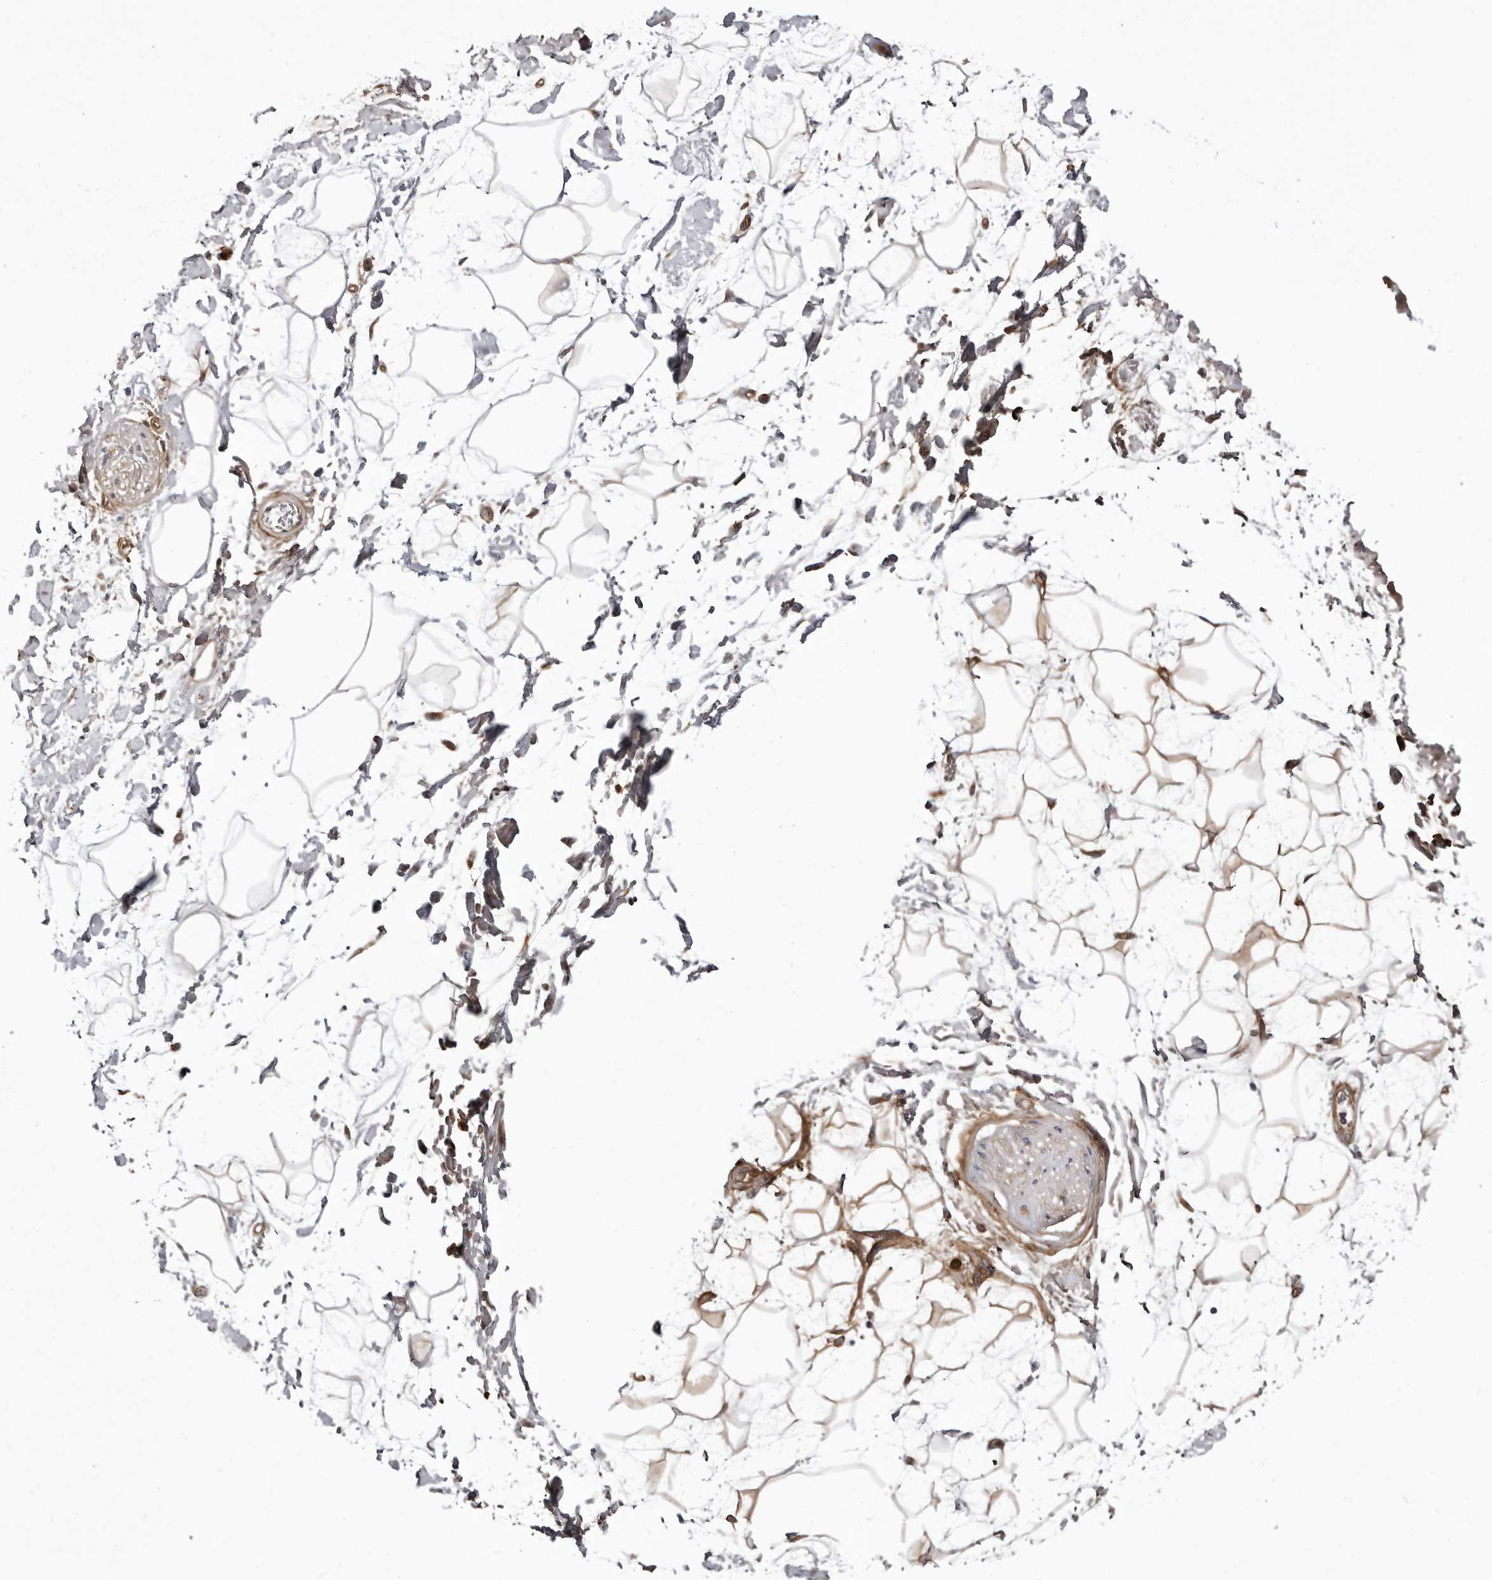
{"staining": {"intensity": "weak", "quantity": "25%-75%", "location": "cytoplasmic/membranous"}, "tissue": "adipose tissue", "cell_type": "Adipocytes", "image_type": "normal", "snomed": [{"axis": "morphology", "description": "Normal tissue, NOS"}, {"axis": "topography", "description": "Soft tissue"}], "caption": "A brown stain labels weak cytoplasmic/membranous expression of a protein in adipocytes of benign human adipose tissue. (DAB IHC with brightfield microscopy, high magnification).", "gene": "ARL5A", "patient": {"sex": "male", "age": 72}}